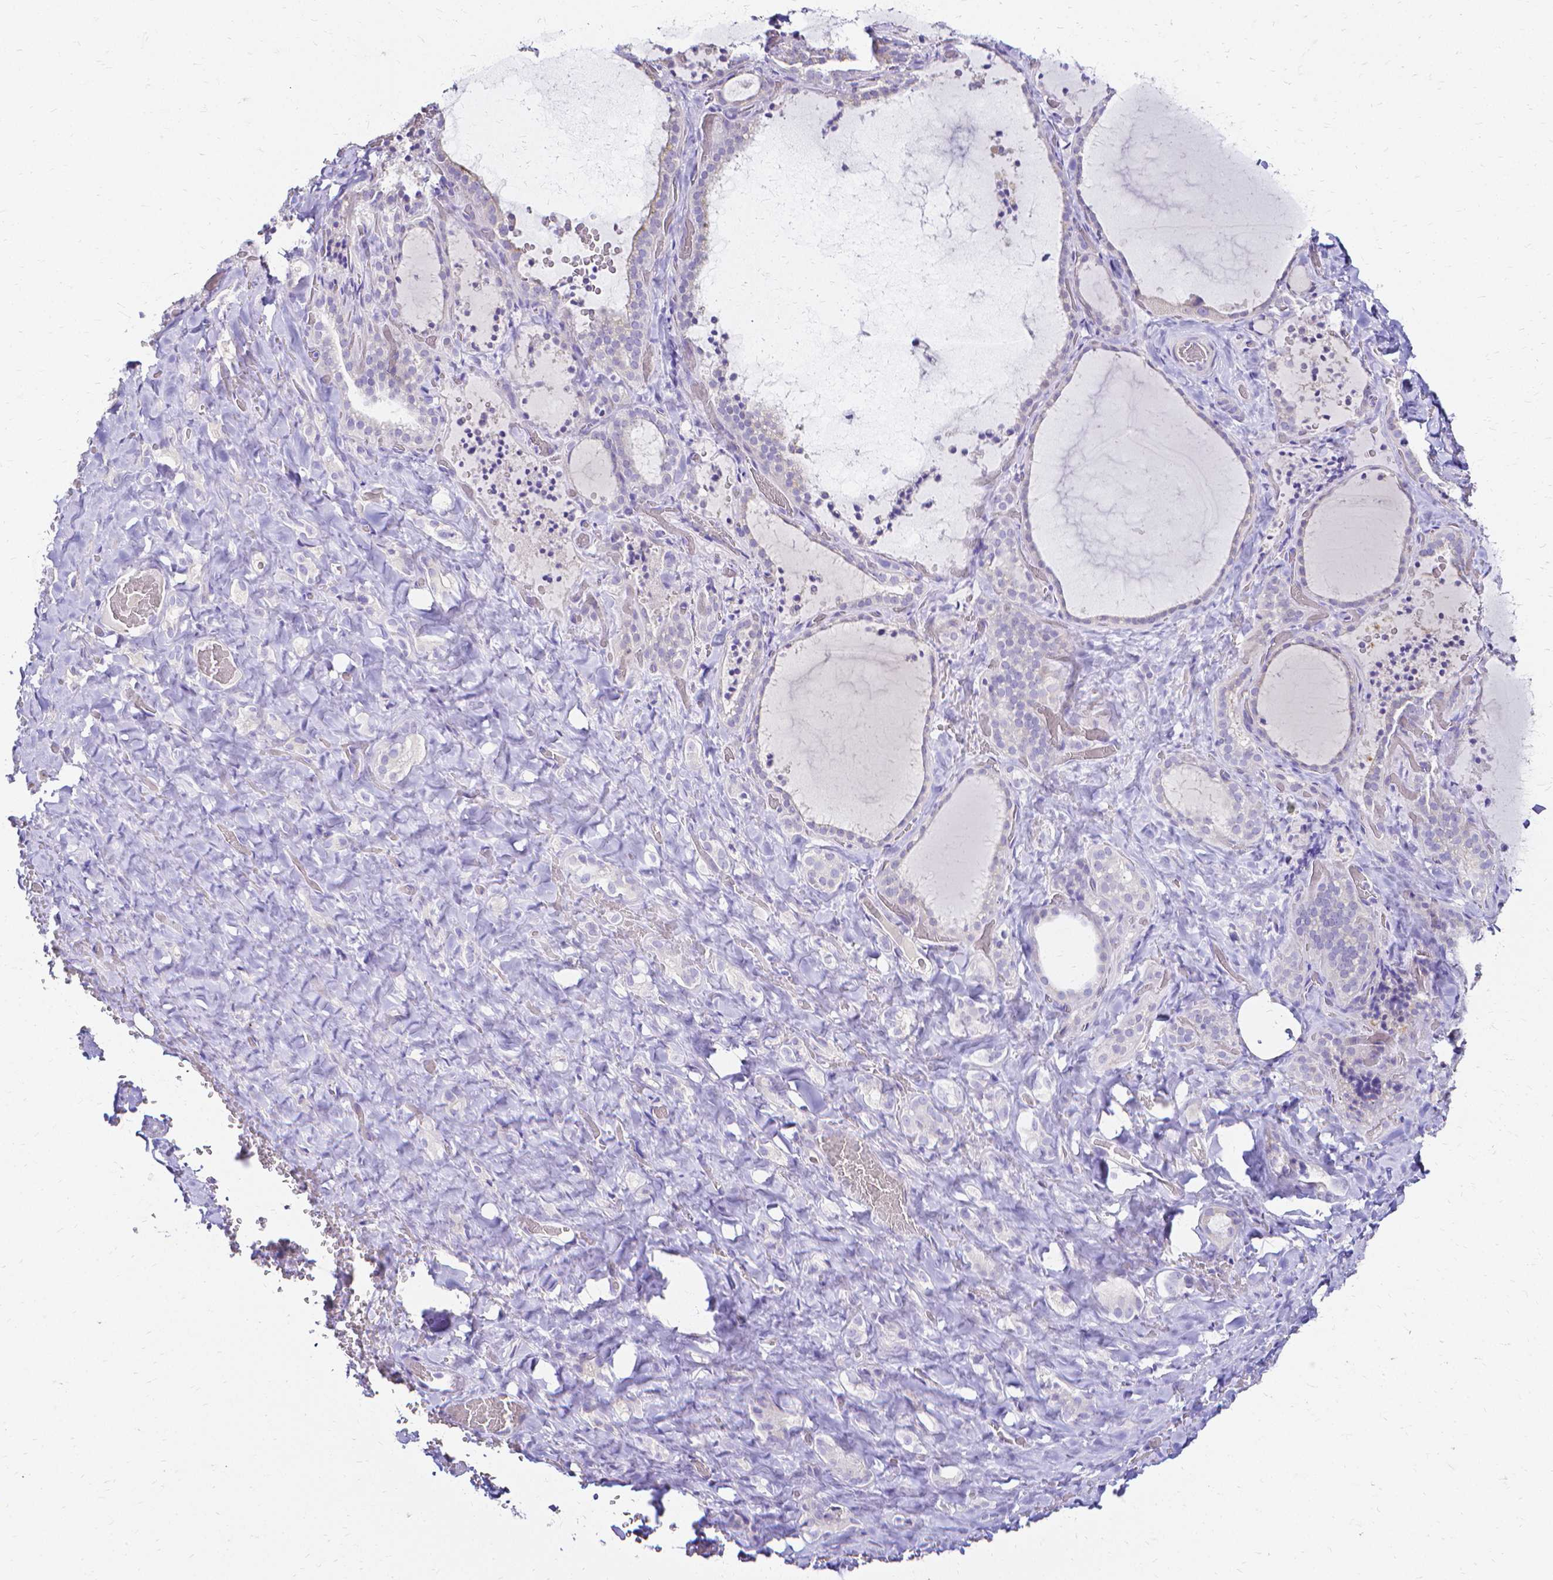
{"staining": {"intensity": "negative", "quantity": "none", "location": "none"}, "tissue": "thyroid gland", "cell_type": "Glandular cells", "image_type": "normal", "snomed": [{"axis": "morphology", "description": "Normal tissue, NOS"}, {"axis": "topography", "description": "Thyroid gland"}], "caption": "A high-resolution micrograph shows immunohistochemistry staining of benign thyroid gland, which exhibits no significant positivity in glandular cells. Nuclei are stained in blue.", "gene": "CCNB1", "patient": {"sex": "female", "age": 22}}